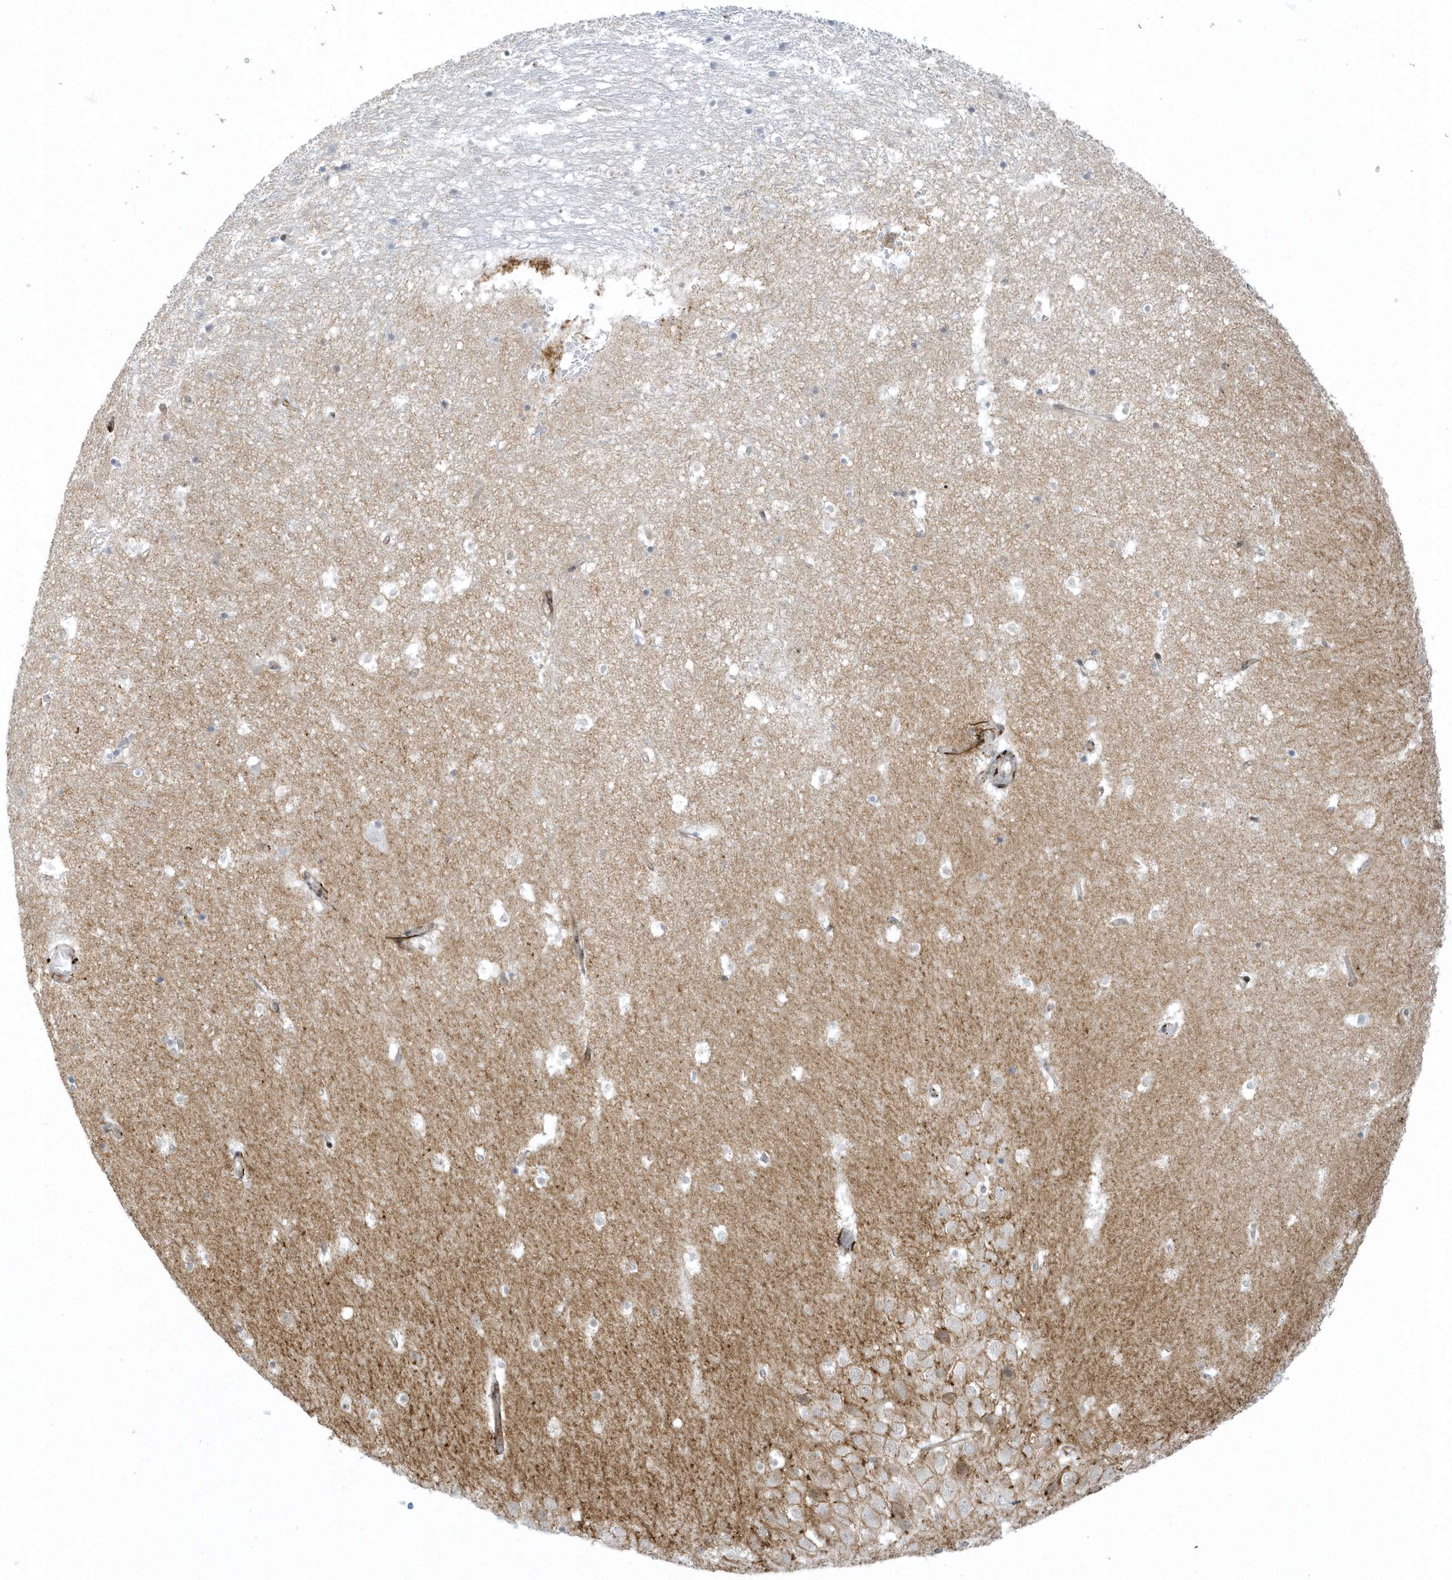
{"staining": {"intensity": "negative", "quantity": "none", "location": "none"}, "tissue": "hippocampus", "cell_type": "Glial cells", "image_type": "normal", "snomed": [{"axis": "morphology", "description": "Normal tissue, NOS"}, {"axis": "topography", "description": "Hippocampus"}], "caption": "IHC histopathology image of benign hippocampus: human hippocampus stained with DAB (3,3'-diaminobenzidine) shows no significant protein expression in glial cells.", "gene": "MASP2", "patient": {"sex": "female", "age": 52}}